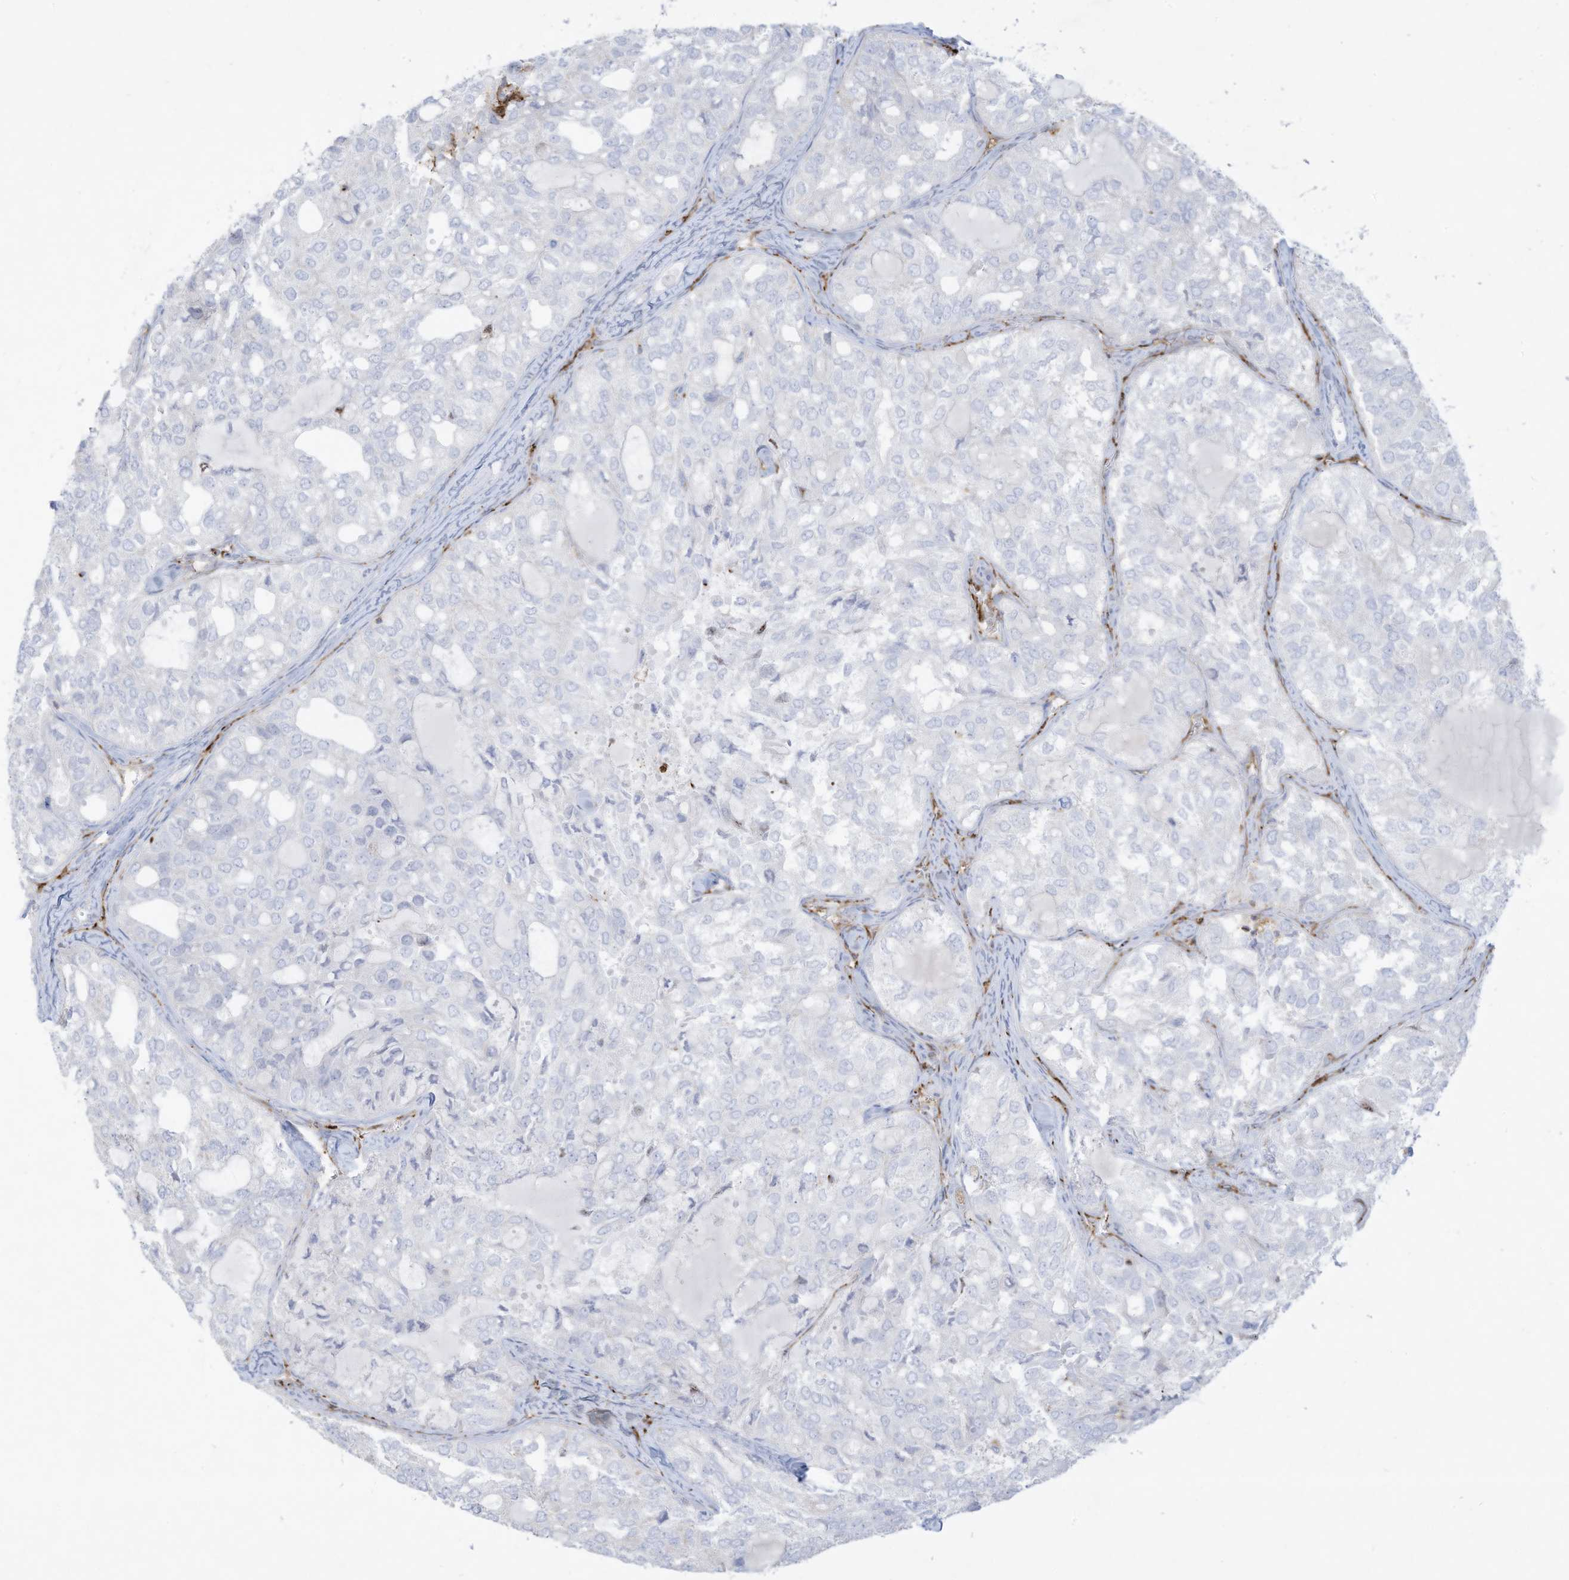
{"staining": {"intensity": "negative", "quantity": "none", "location": "none"}, "tissue": "thyroid cancer", "cell_type": "Tumor cells", "image_type": "cancer", "snomed": [{"axis": "morphology", "description": "Follicular adenoma carcinoma, NOS"}, {"axis": "topography", "description": "Thyroid gland"}], "caption": "This is a photomicrograph of immunohistochemistry (IHC) staining of thyroid cancer, which shows no staining in tumor cells.", "gene": "THNSL2", "patient": {"sex": "male", "age": 75}}